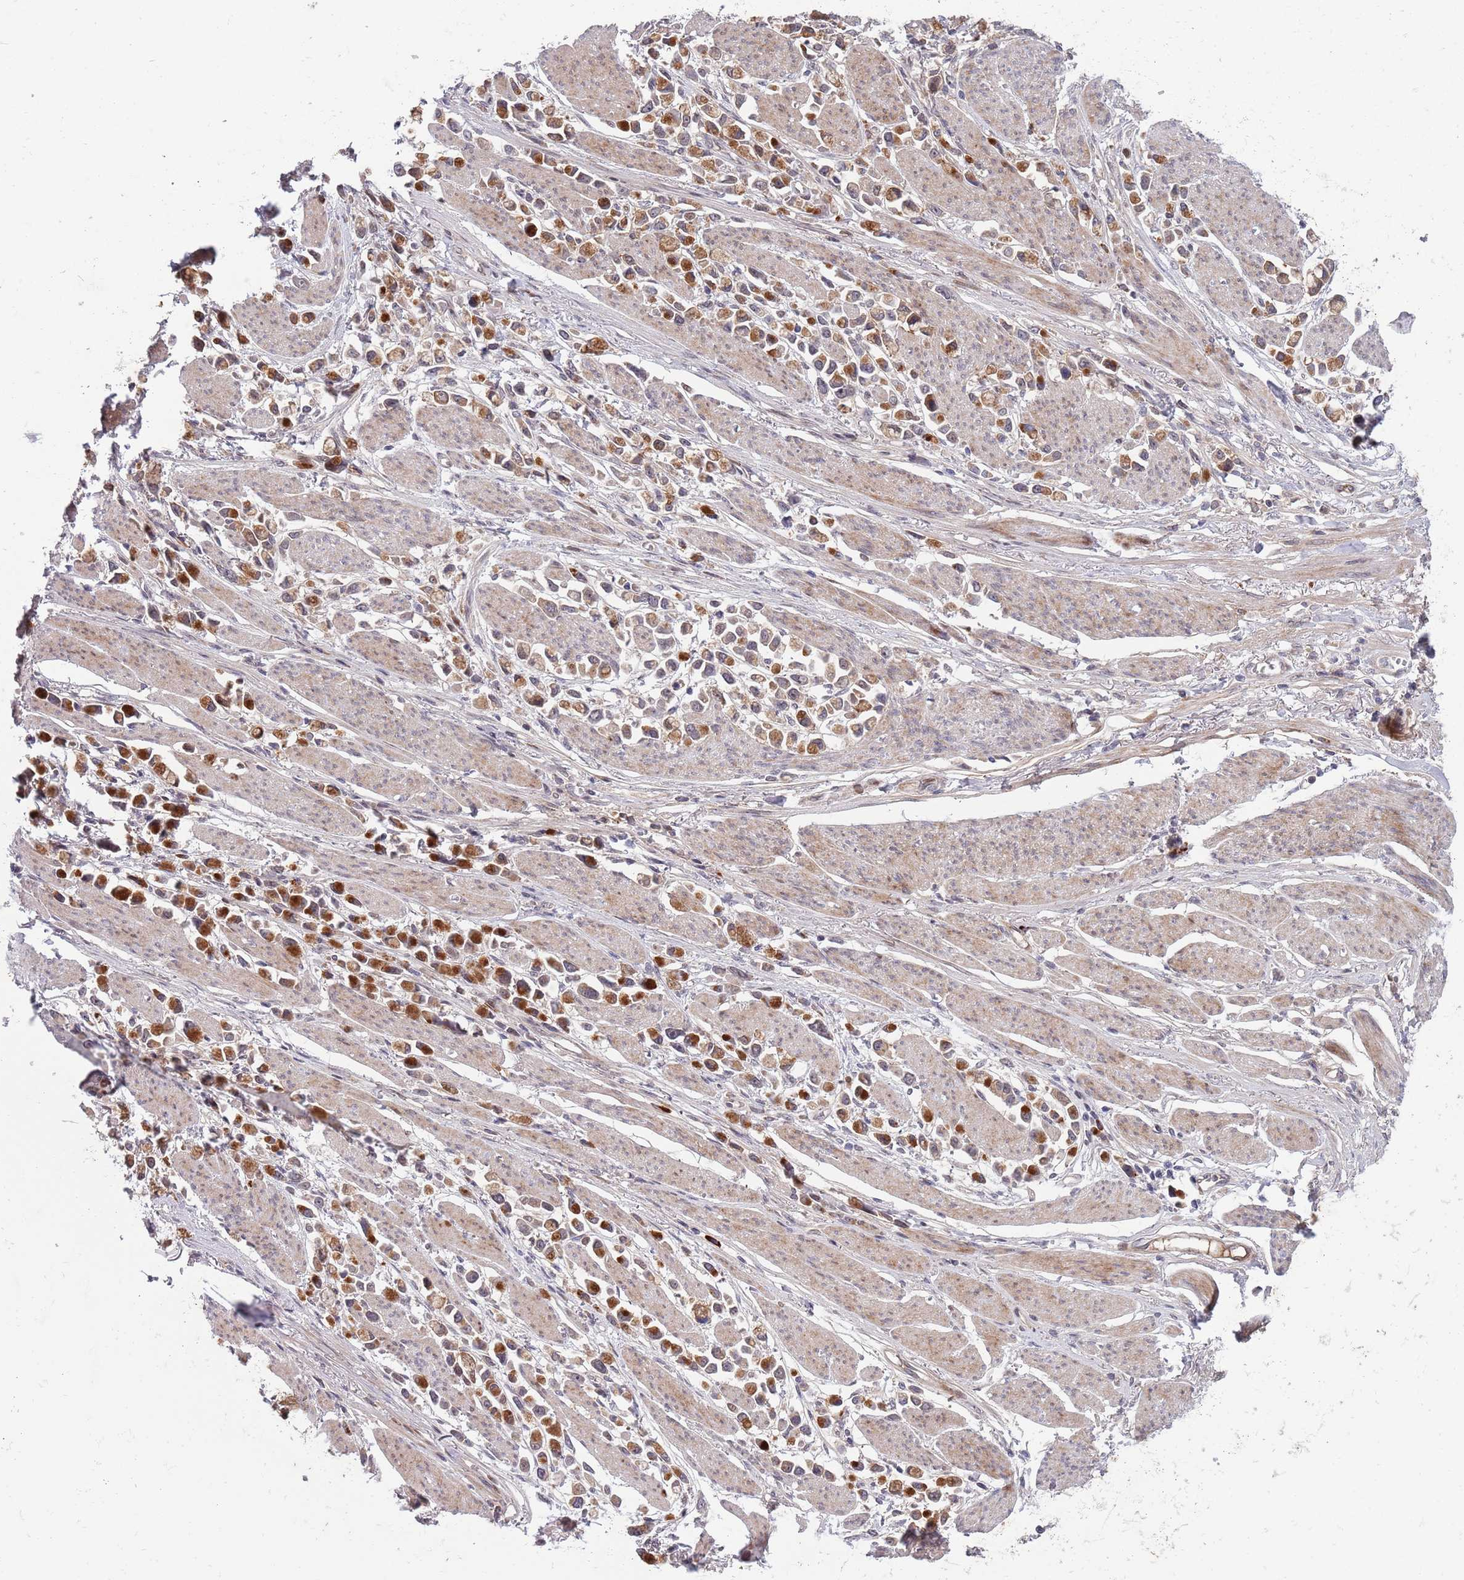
{"staining": {"intensity": "strong", "quantity": ">75%", "location": "cytoplasmic/membranous"}, "tissue": "stomach cancer", "cell_type": "Tumor cells", "image_type": "cancer", "snomed": [{"axis": "morphology", "description": "Adenocarcinoma, NOS"}, {"axis": "topography", "description": "Stomach"}], "caption": "A high-resolution image shows immunohistochemistry staining of stomach cancer, which exhibits strong cytoplasmic/membranous expression in about >75% of tumor cells. Ihc stains the protein of interest in brown and the nuclei are stained blue.", "gene": "NT5DC4", "patient": {"sex": "female", "age": 81}}